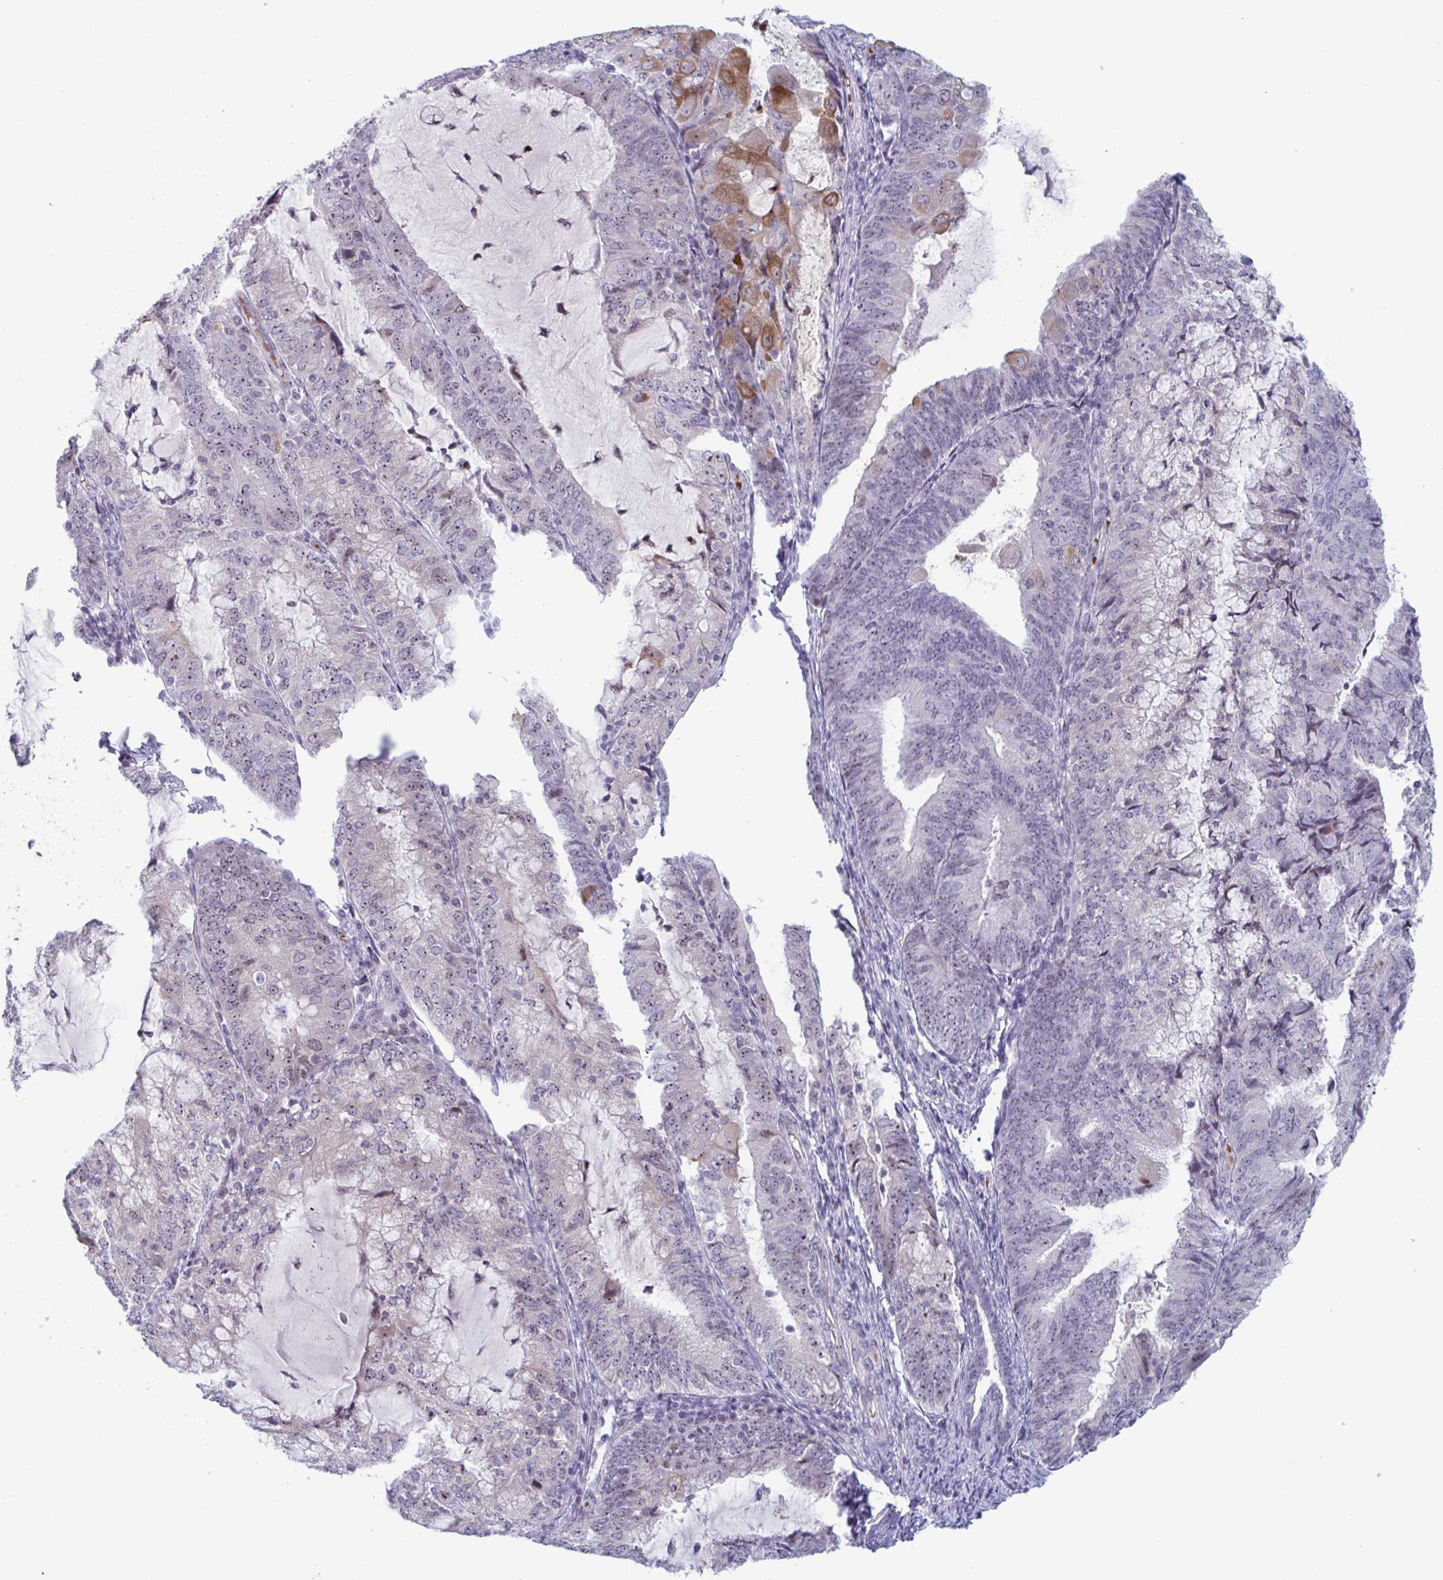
{"staining": {"intensity": "moderate", "quantity": "<25%", "location": "cytoplasmic/membranous"}, "tissue": "endometrial cancer", "cell_type": "Tumor cells", "image_type": "cancer", "snomed": [{"axis": "morphology", "description": "Adenocarcinoma, NOS"}, {"axis": "topography", "description": "Endometrium"}], "caption": "This is an image of immunohistochemistry (IHC) staining of endometrial cancer (adenocarcinoma), which shows moderate staining in the cytoplasmic/membranous of tumor cells.", "gene": "CYP4F11", "patient": {"sex": "female", "age": 81}}